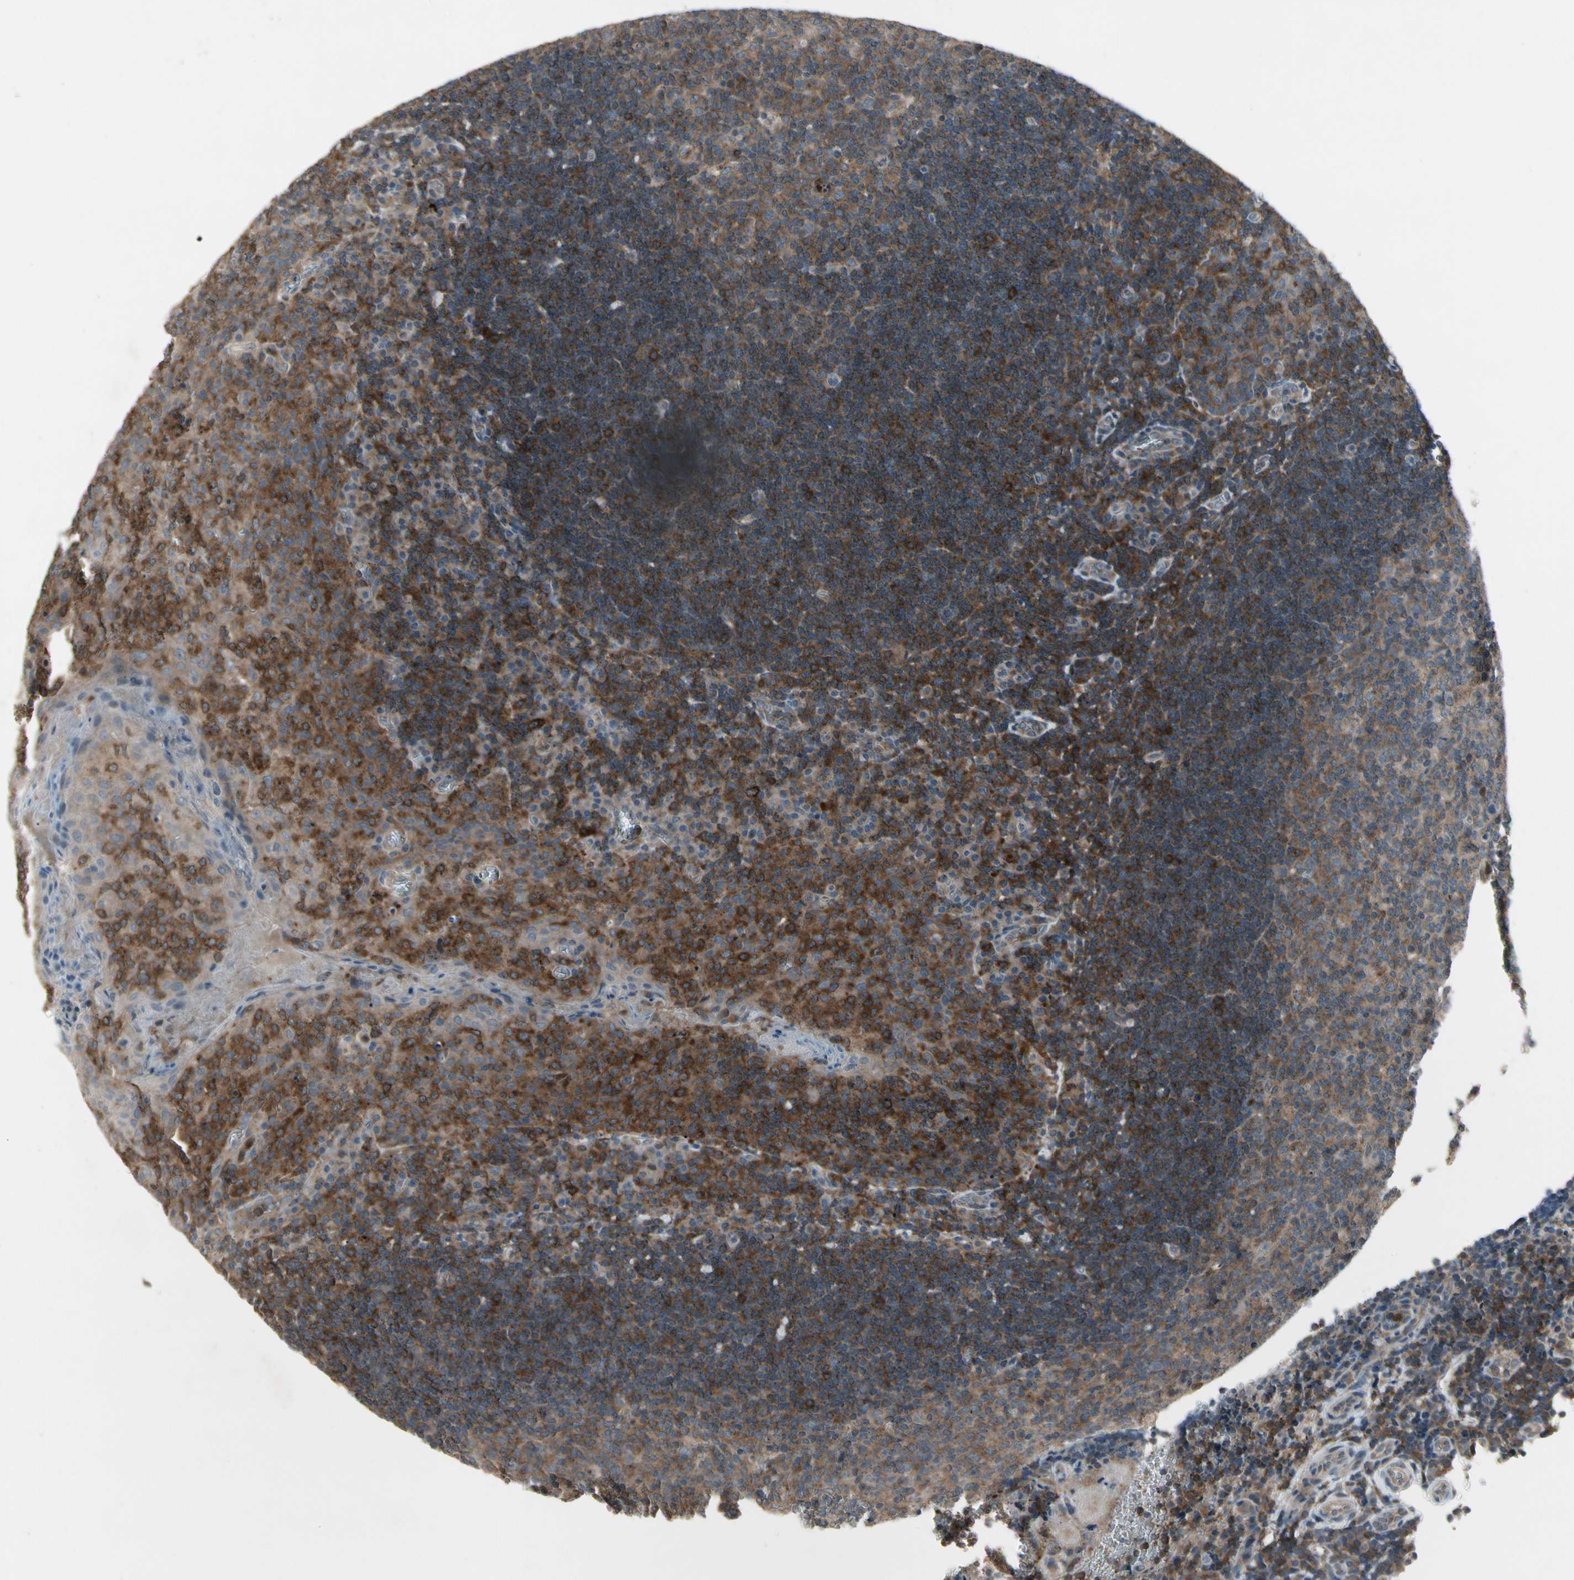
{"staining": {"intensity": "weak", "quantity": ">75%", "location": "cytoplasmic/membranous"}, "tissue": "tonsil", "cell_type": "Germinal center cells", "image_type": "normal", "snomed": [{"axis": "morphology", "description": "Normal tissue, NOS"}, {"axis": "topography", "description": "Tonsil"}], "caption": "Approximately >75% of germinal center cells in benign tonsil display weak cytoplasmic/membranous protein positivity as visualized by brown immunohistochemical staining.", "gene": "NMI", "patient": {"sex": "male", "age": 17}}